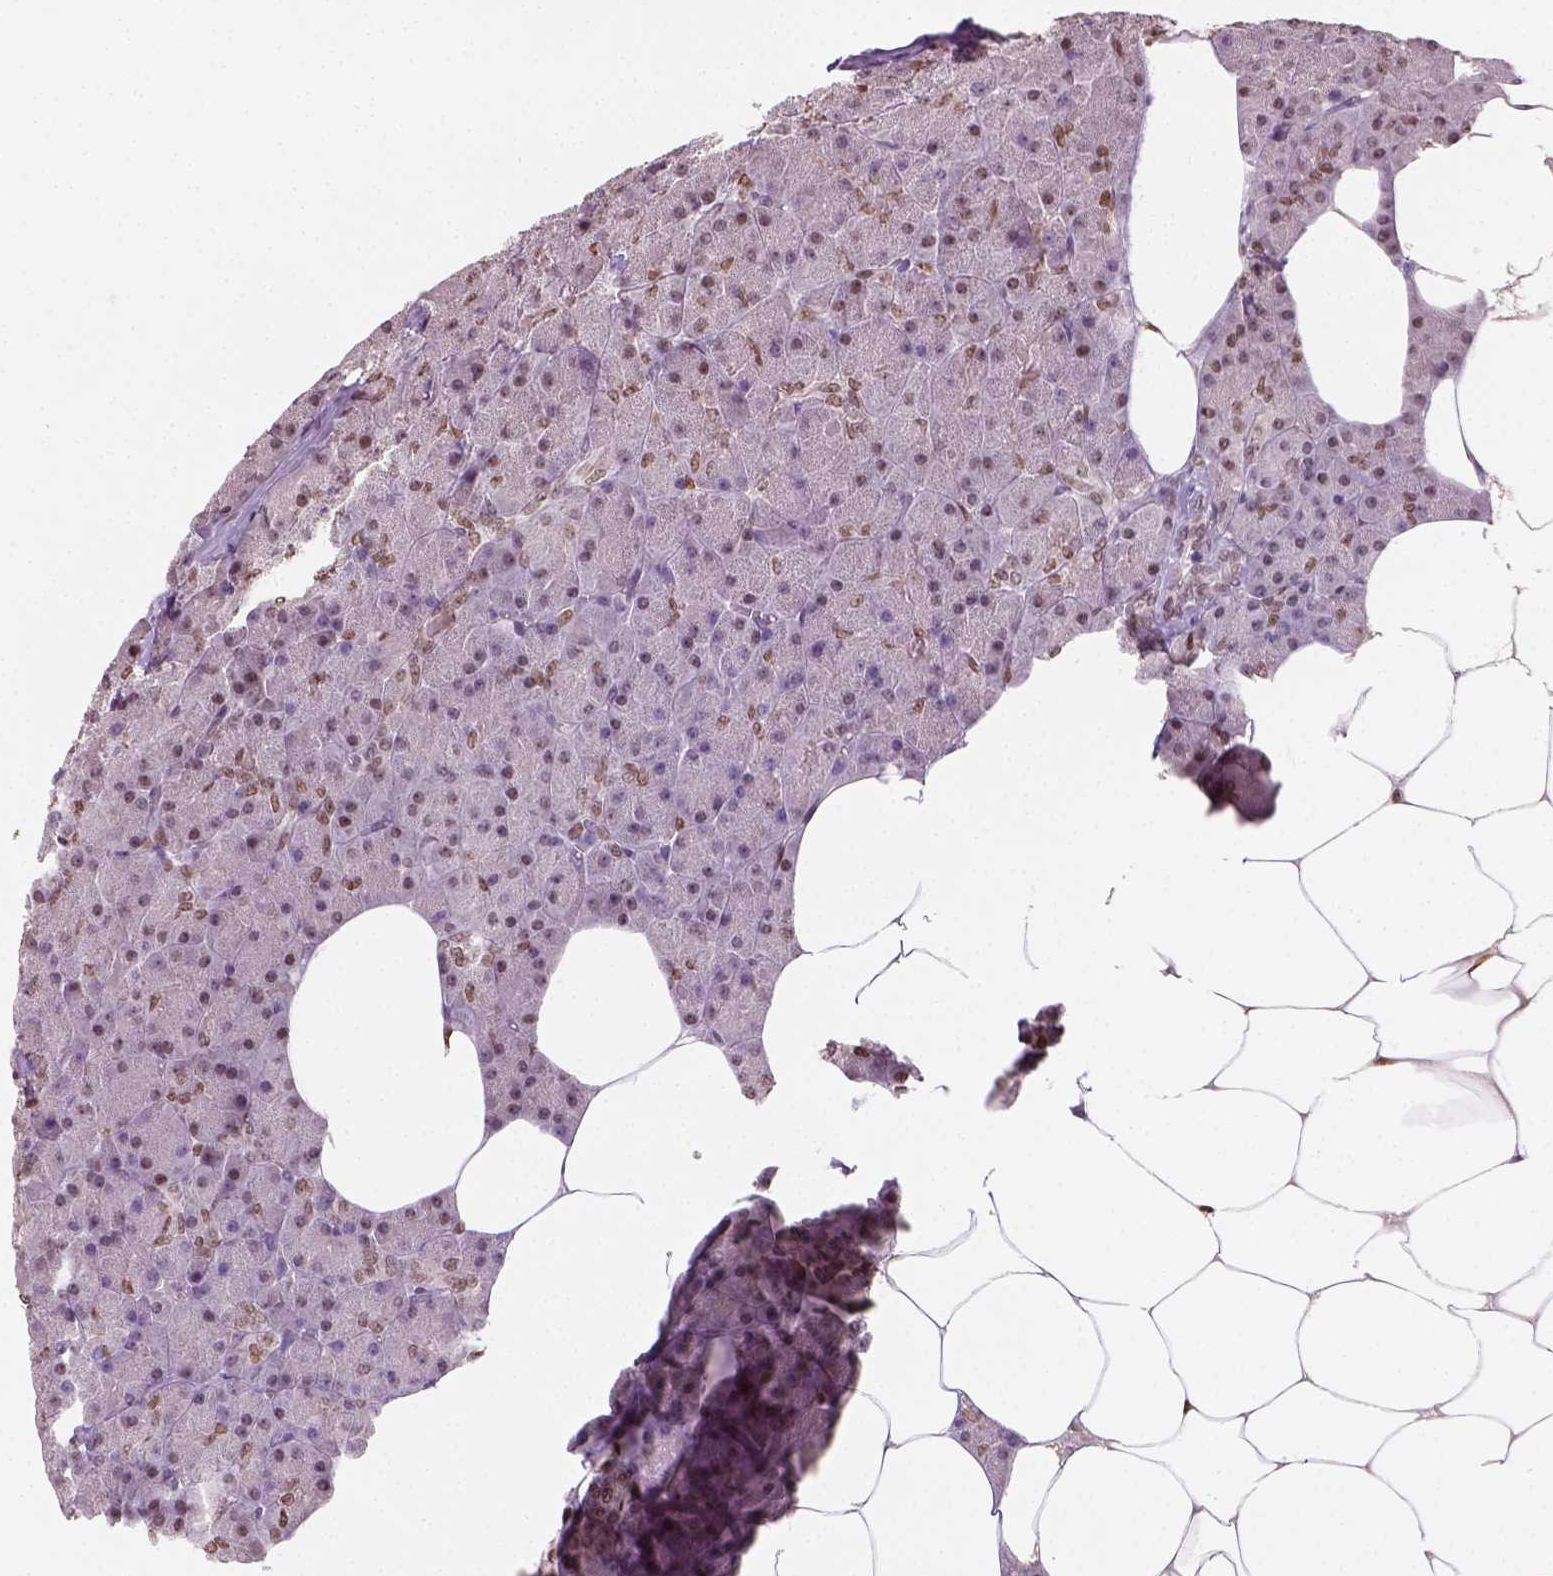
{"staining": {"intensity": "moderate", "quantity": "<25%", "location": "nuclear"}, "tissue": "pancreas", "cell_type": "Exocrine glandular cells", "image_type": "normal", "snomed": [{"axis": "morphology", "description": "Normal tissue, NOS"}, {"axis": "topography", "description": "Pancreas"}], "caption": "This histopathology image demonstrates immunohistochemistry (IHC) staining of normal pancreas, with low moderate nuclear expression in about <25% of exocrine glandular cells.", "gene": "C1orf112", "patient": {"sex": "female", "age": 45}}